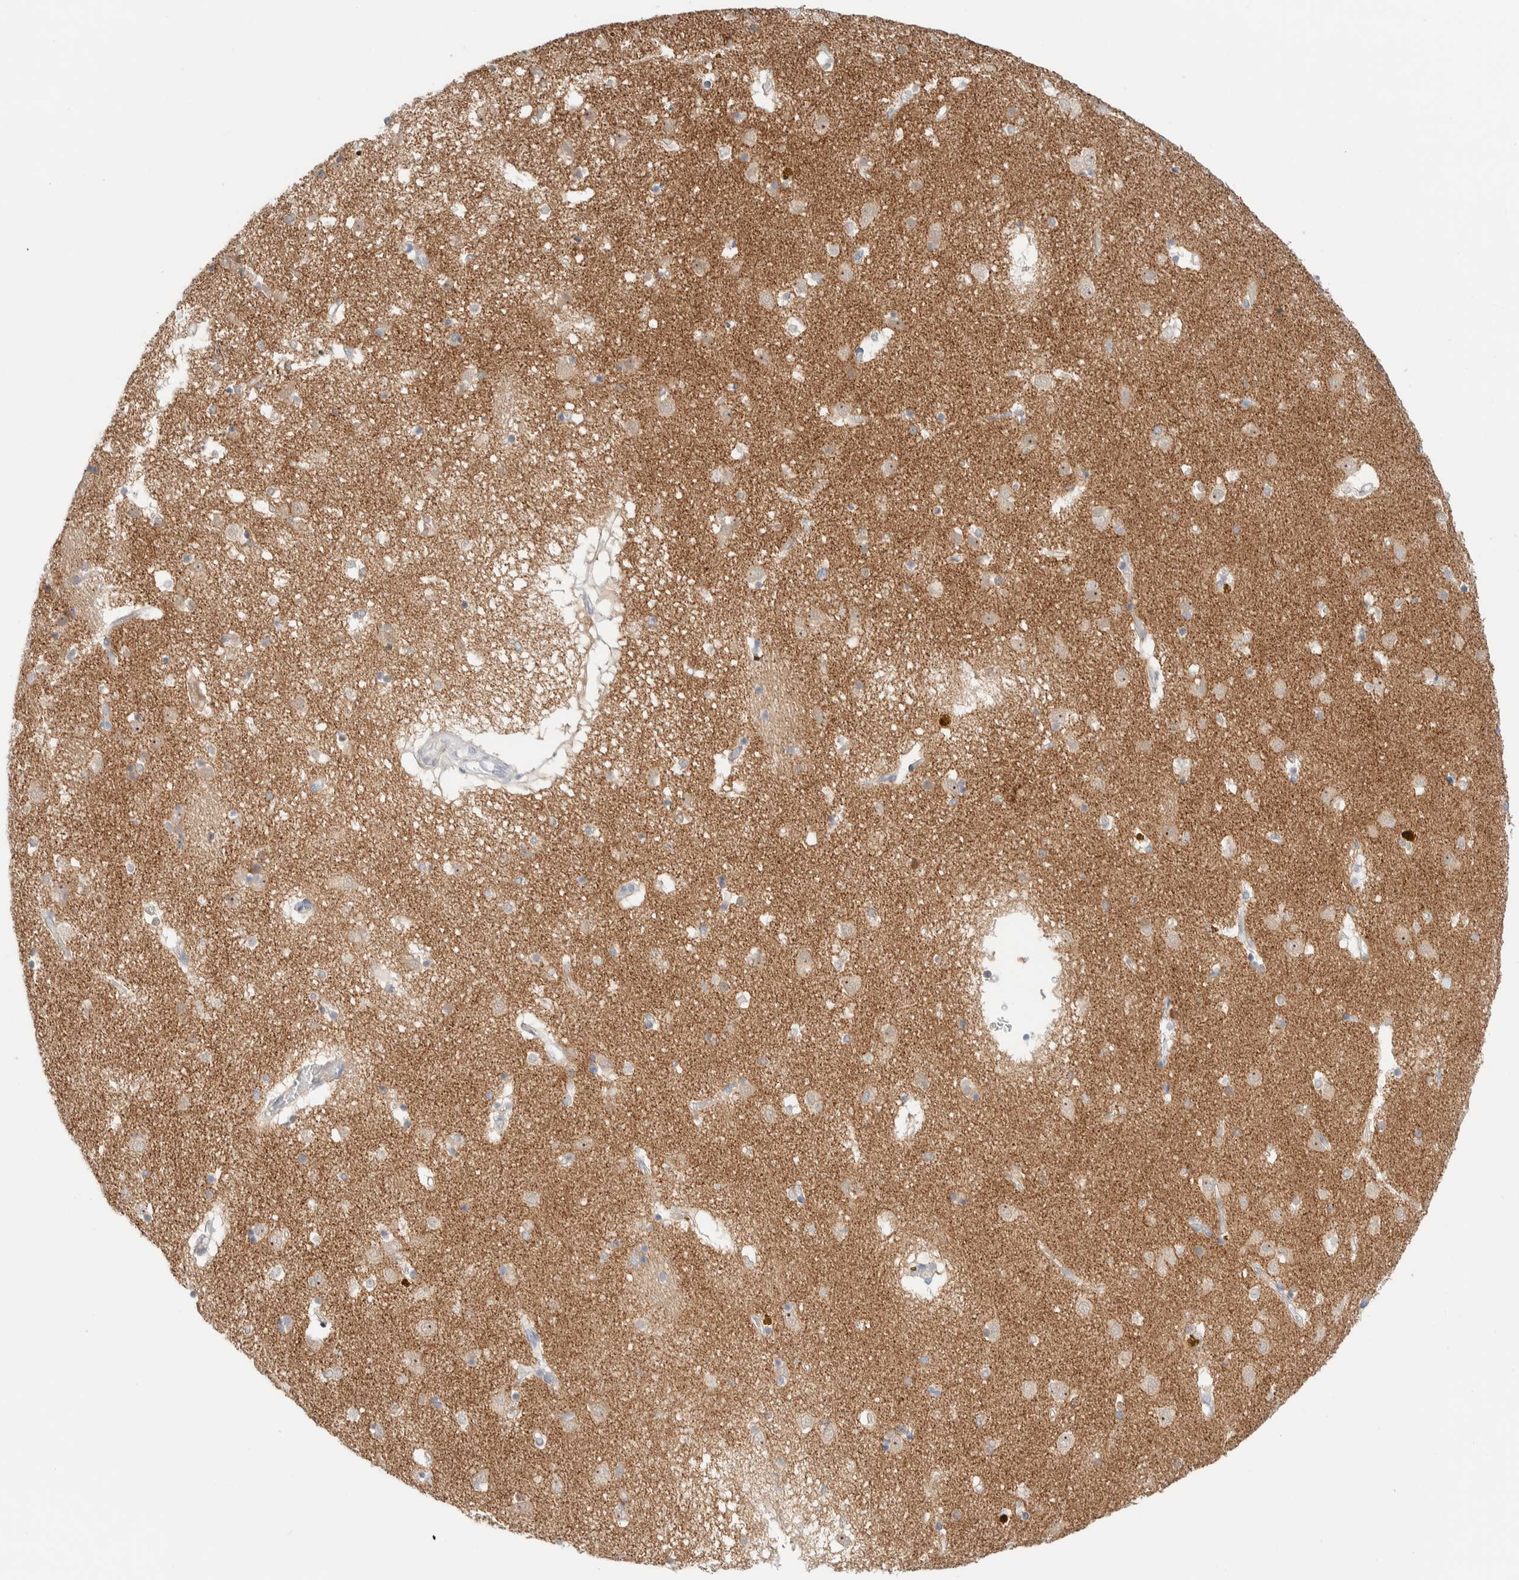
{"staining": {"intensity": "negative", "quantity": "none", "location": "none"}, "tissue": "caudate", "cell_type": "Glial cells", "image_type": "normal", "snomed": [{"axis": "morphology", "description": "Normal tissue, NOS"}, {"axis": "topography", "description": "Lateral ventricle wall"}], "caption": "High power microscopy micrograph of an immunohistochemistry (IHC) micrograph of unremarkable caudate, revealing no significant positivity in glial cells.", "gene": "ATCAY", "patient": {"sex": "male", "age": 70}}